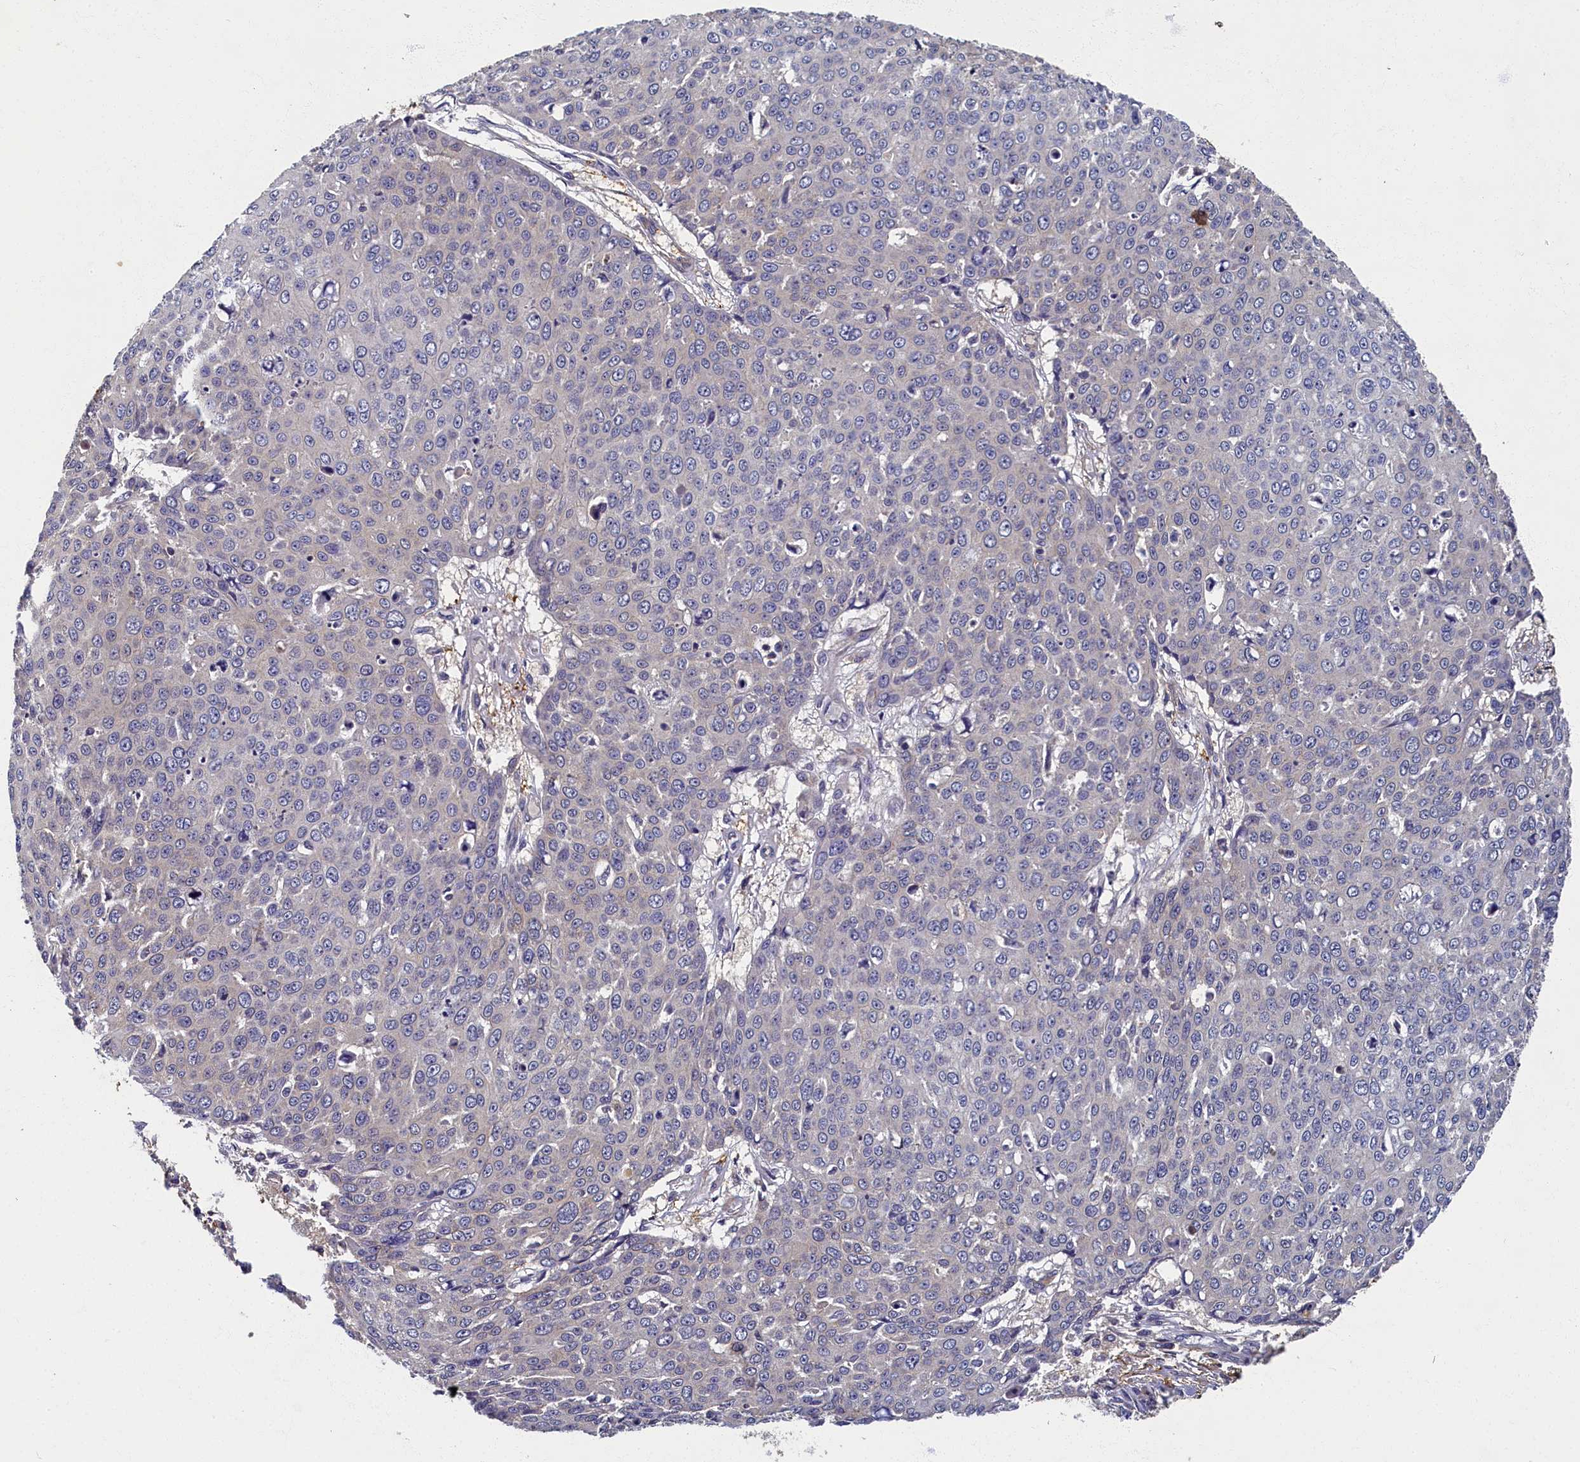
{"staining": {"intensity": "weak", "quantity": "<25%", "location": "cytoplasmic/membranous"}, "tissue": "skin cancer", "cell_type": "Tumor cells", "image_type": "cancer", "snomed": [{"axis": "morphology", "description": "Squamous cell carcinoma, NOS"}, {"axis": "topography", "description": "Skin"}], "caption": "Histopathology image shows no significant protein expression in tumor cells of skin cancer (squamous cell carcinoma).", "gene": "TBCB", "patient": {"sex": "male", "age": 71}}